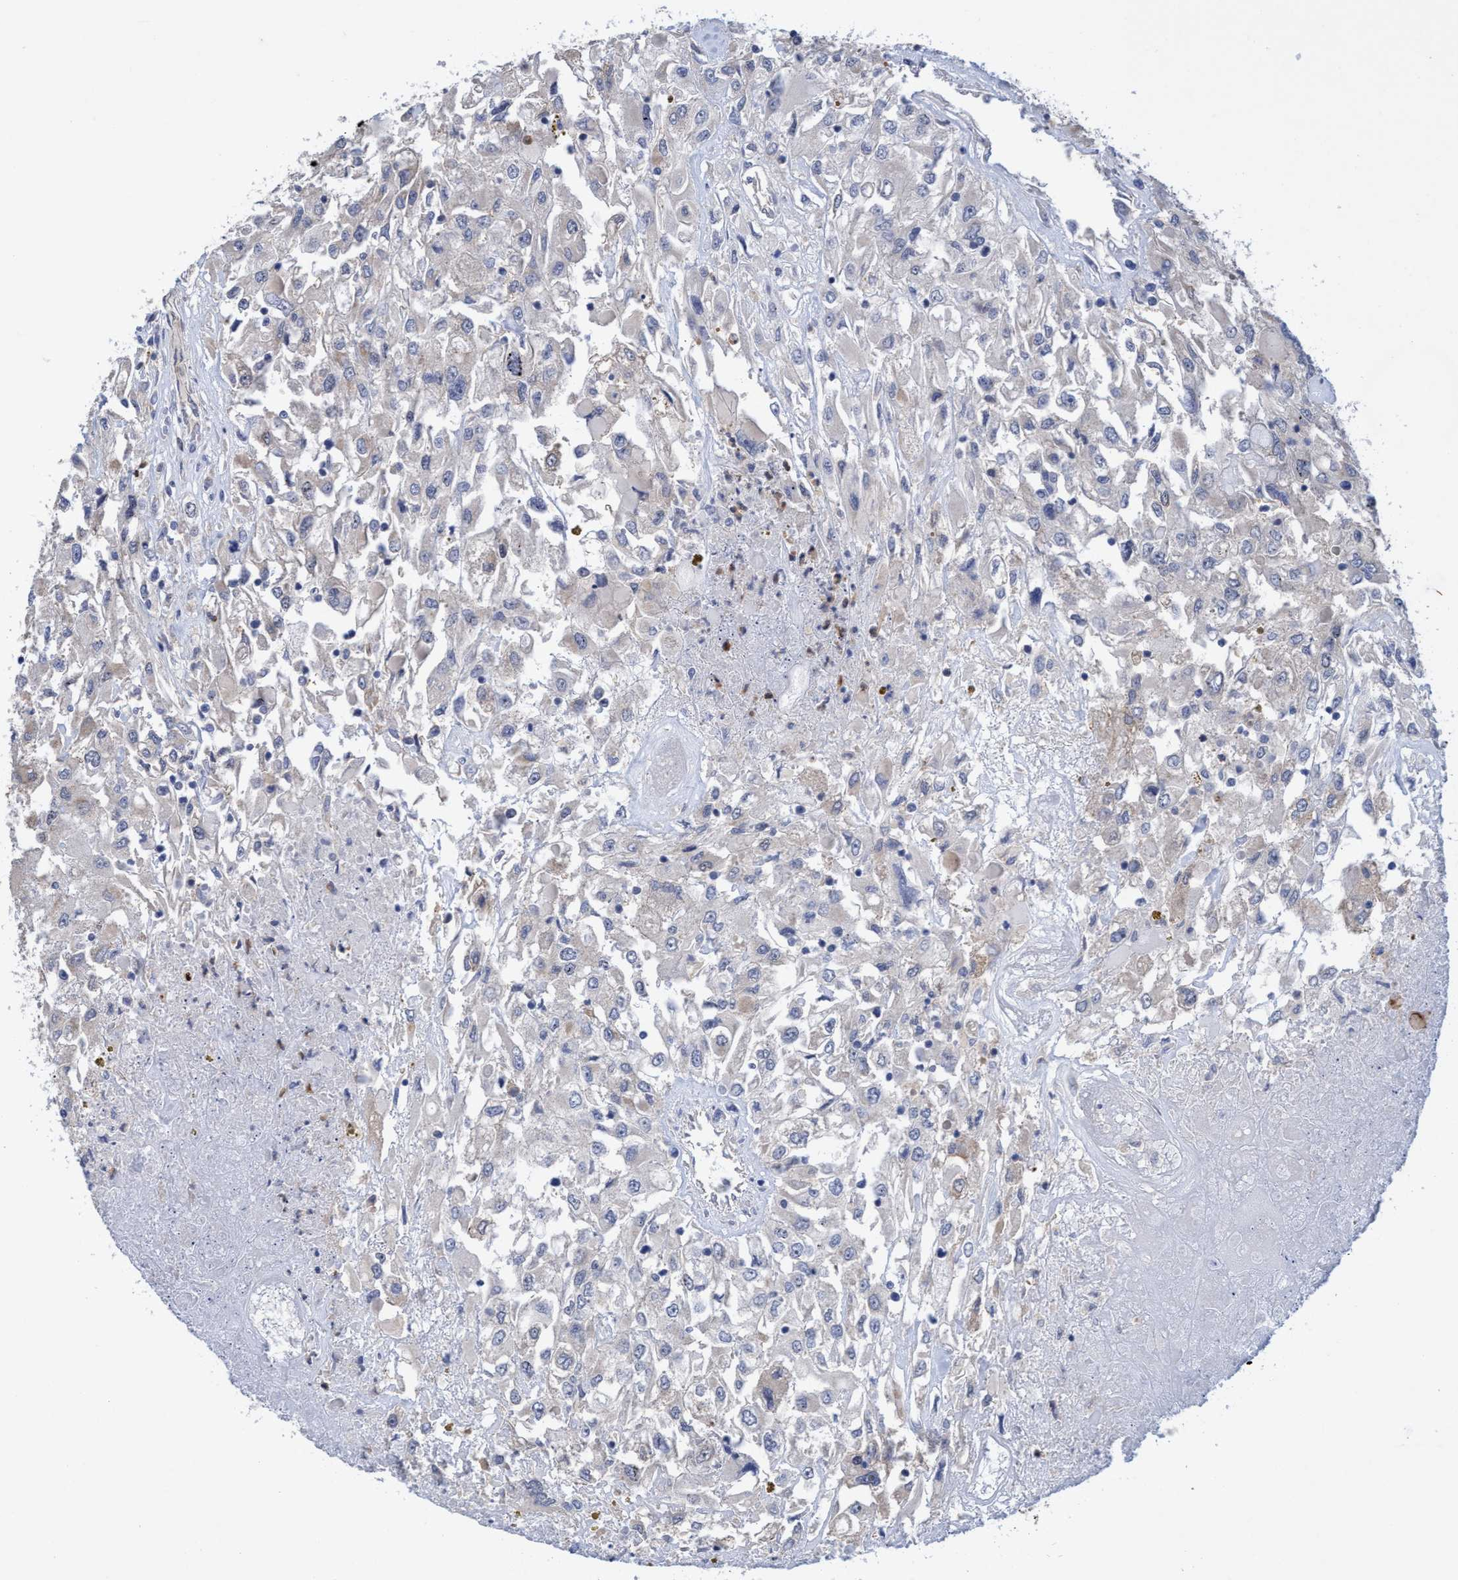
{"staining": {"intensity": "negative", "quantity": "none", "location": "none"}, "tissue": "renal cancer", "cell_type": "Tumor cells", "image_type": "cancer", "snomed": [{"axis": "morphology", "description": "Adenocarcinoma, NOS"}, {"axis": "topography", "description": "Kidney"}], "caption": "Human adenocarcinoma (renal) stained for a protein using IHC displays no expression in tumor cells.", "gene": "SEMA4D", "patient": {"sex": "female", "age": 52}}